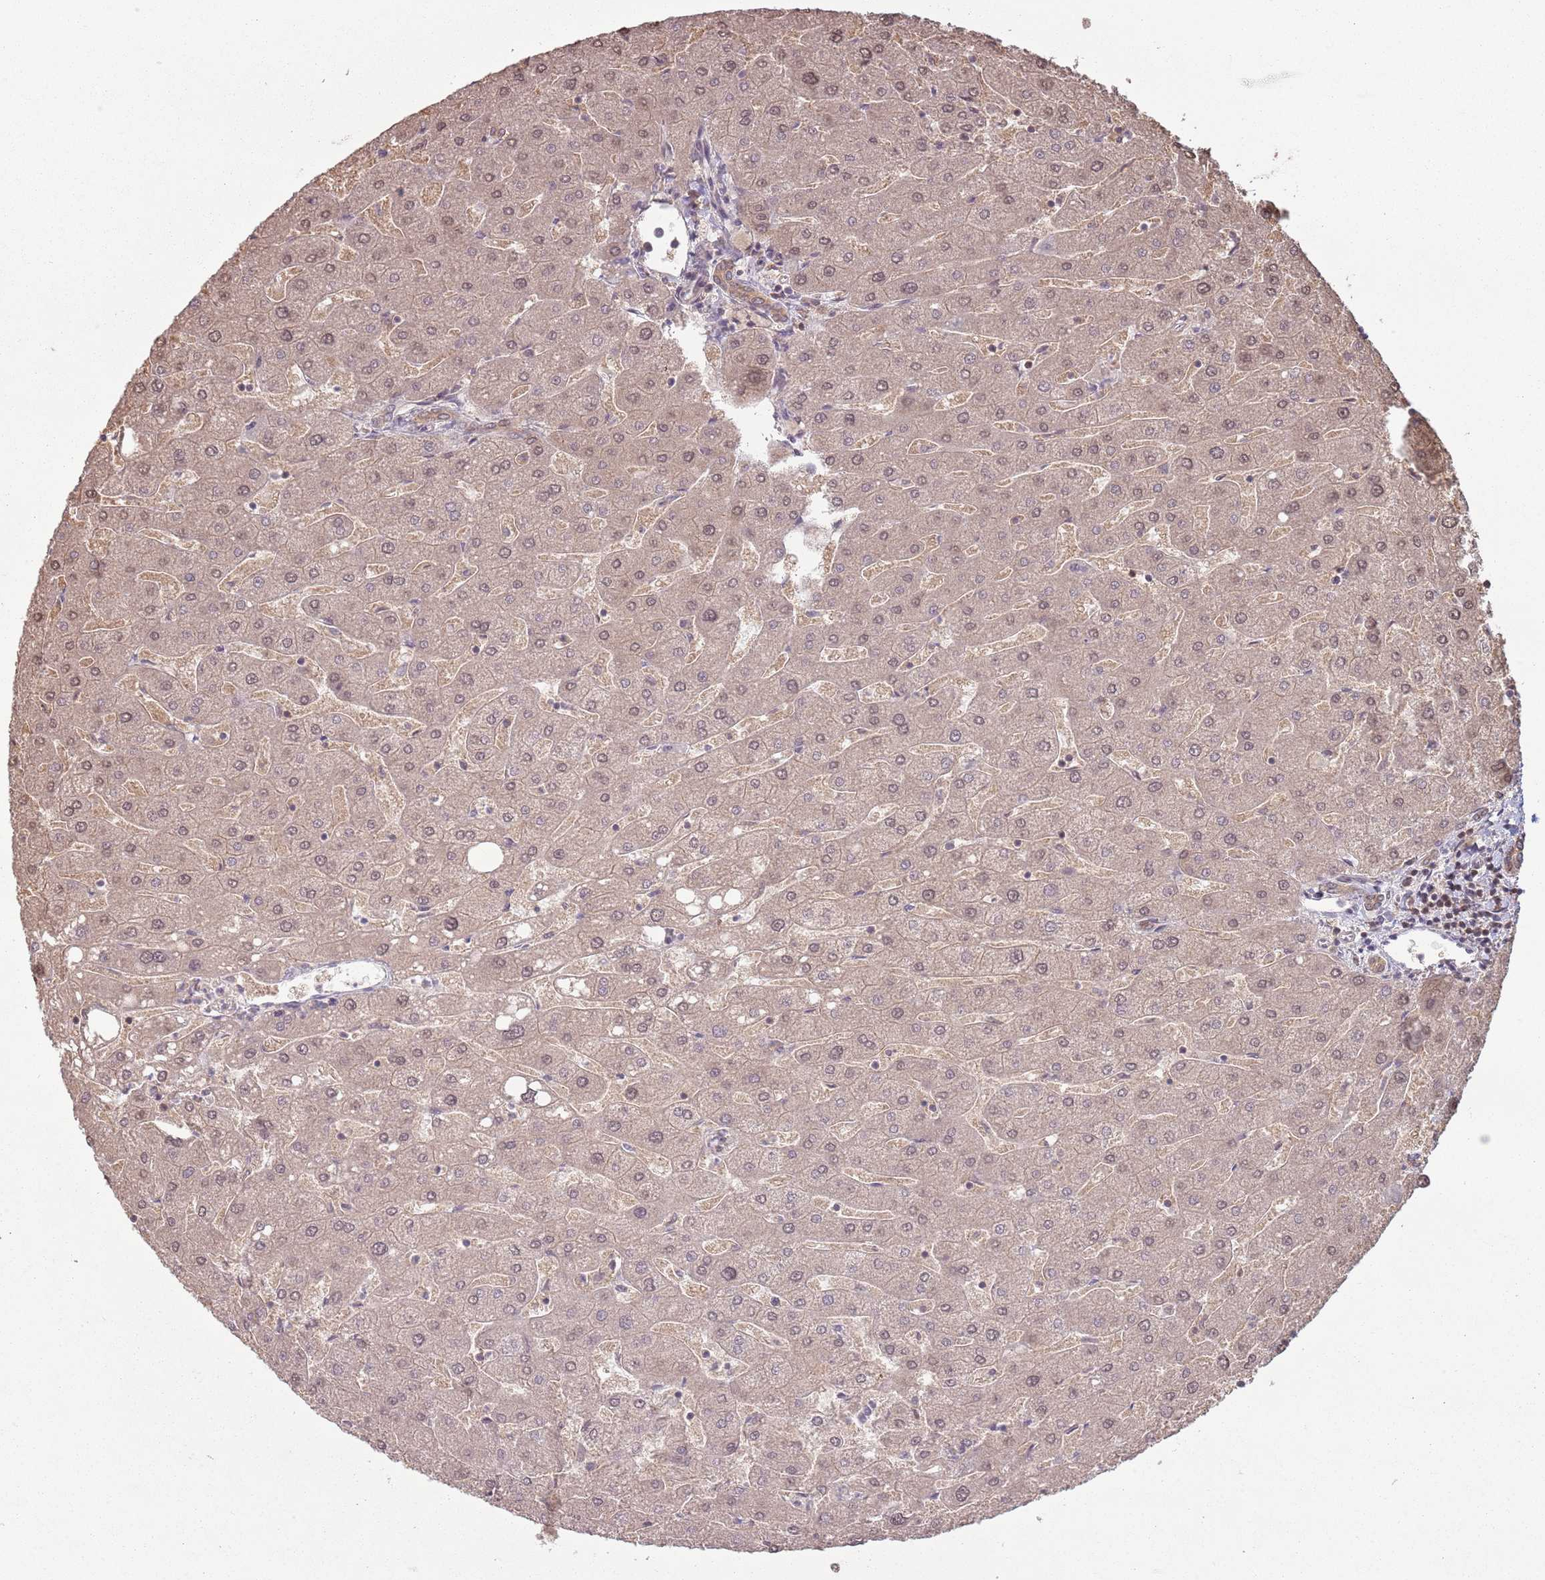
{"staining": {"intensity": "moderate", "quantity": ">75%", "location": "cytoplasmic/membranous"}, "tissue": "liver", "cell_type": "Cholangiocytes", "image_type": "normal", "snomed": [{"axis": "morphology", "description": "Normal tissue, NOS"}, {"axis": "topography", "description": "Liver"}], "caption": "Brown immunohistochemical staining in unremarkable liver reveals moderate cytoplasmic/membranous expression in approximately >75% of cholangiocytes.", "gene": "CCDC154", "patient": {"sex": "male", "age": 67}}